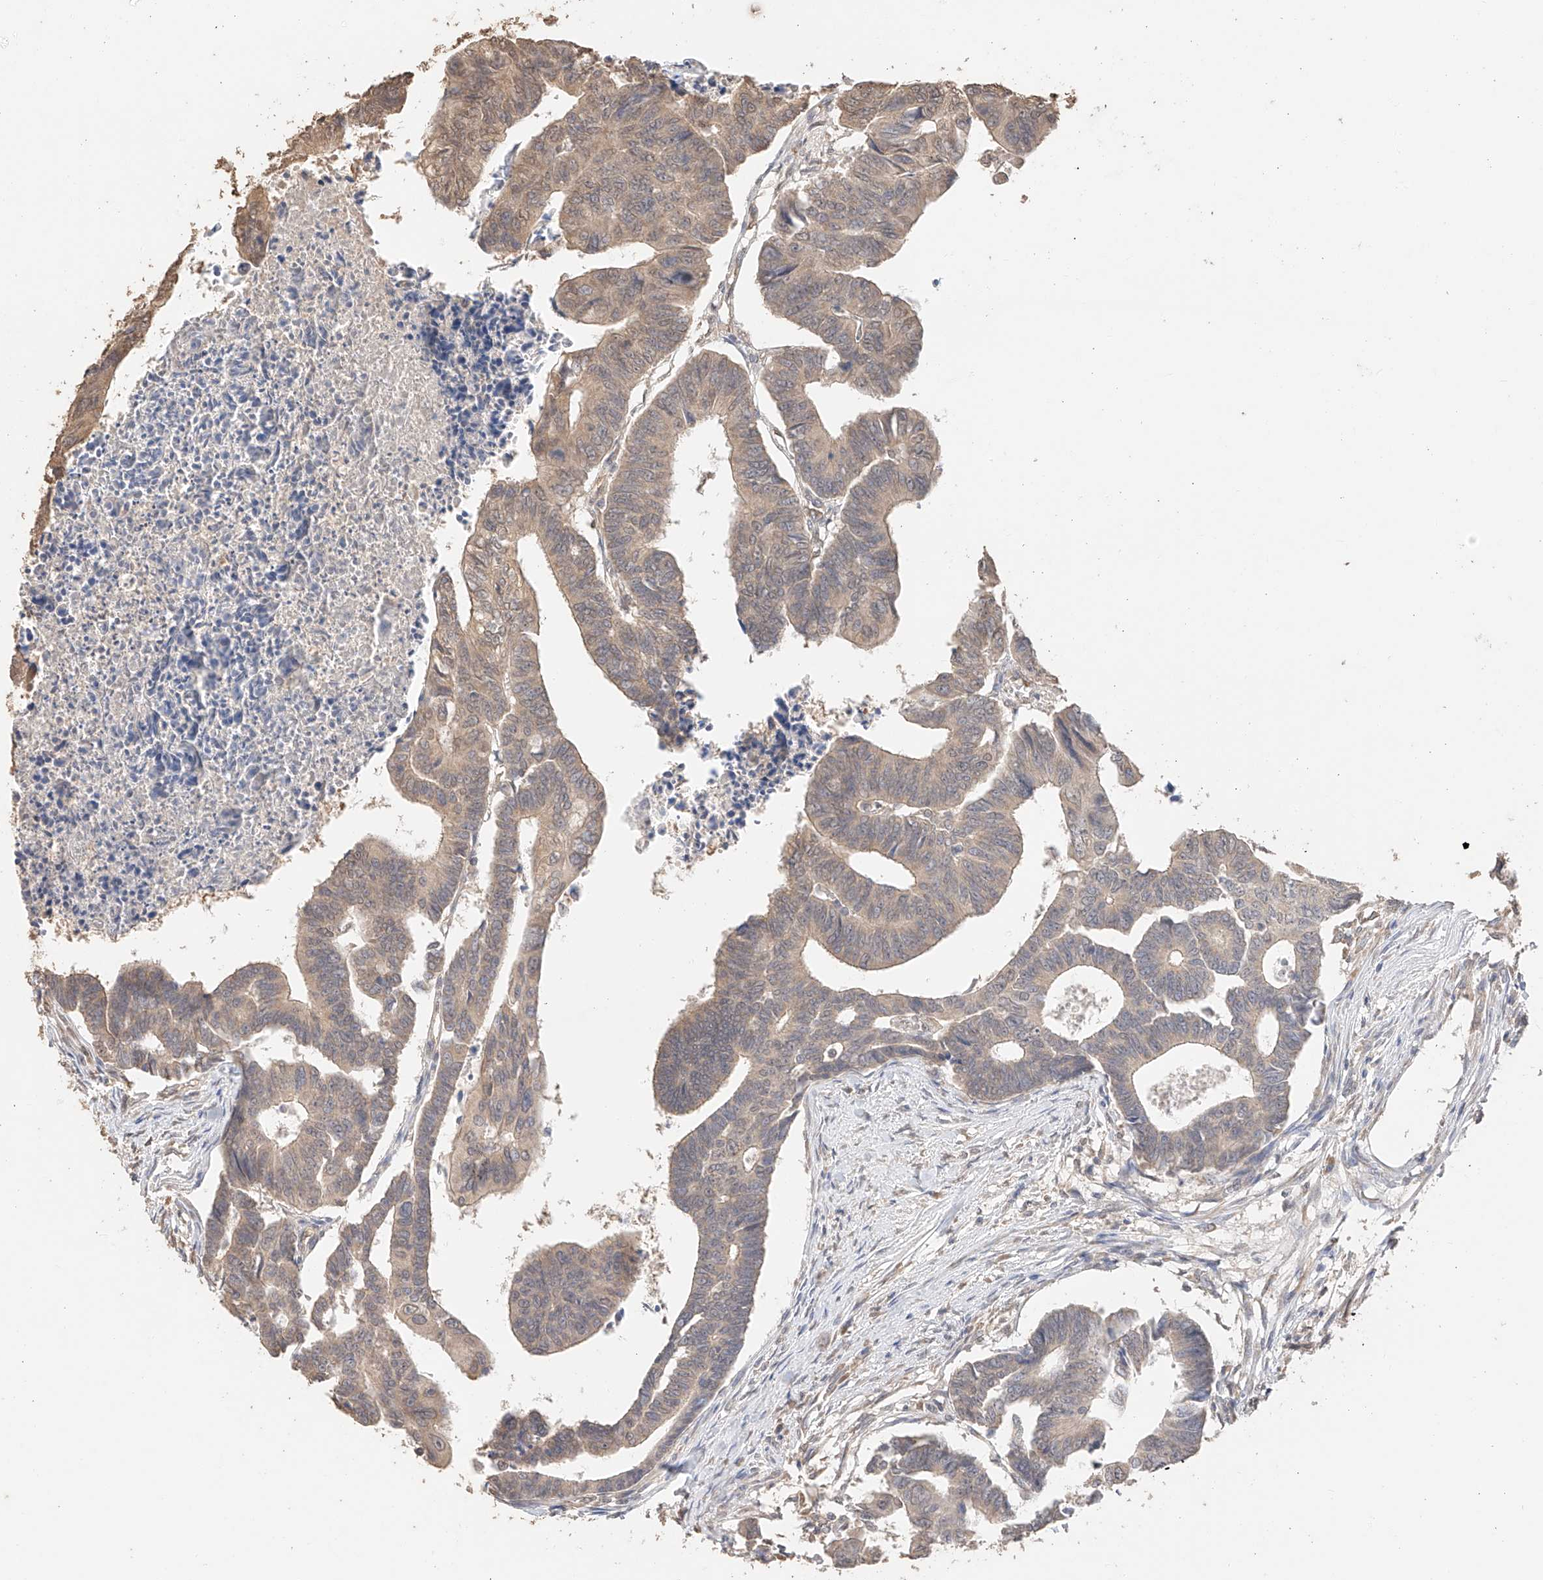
{"staining": {"intensity": "weak", "quantity": ">75%", "location": "cytoplasmic/membranous"}, "tissue": "colorectal cancer", "cell_type": "Tumor cells", "image_type": "cancer", "snomed": [{"axis": "morphology", "description": "Adenocarcinoma, NOS"}, {"axis": "topography", "description": "Rectum"}], "caption": "Protein expression analysis of human colorectal cancer (adenocarcinoma) reveals weak cytoplasmic/membranous positivity in approximately >75% of tumor cells.", "gene": "IL22RA2", "patient": {"sex": "female", "age": 65}}